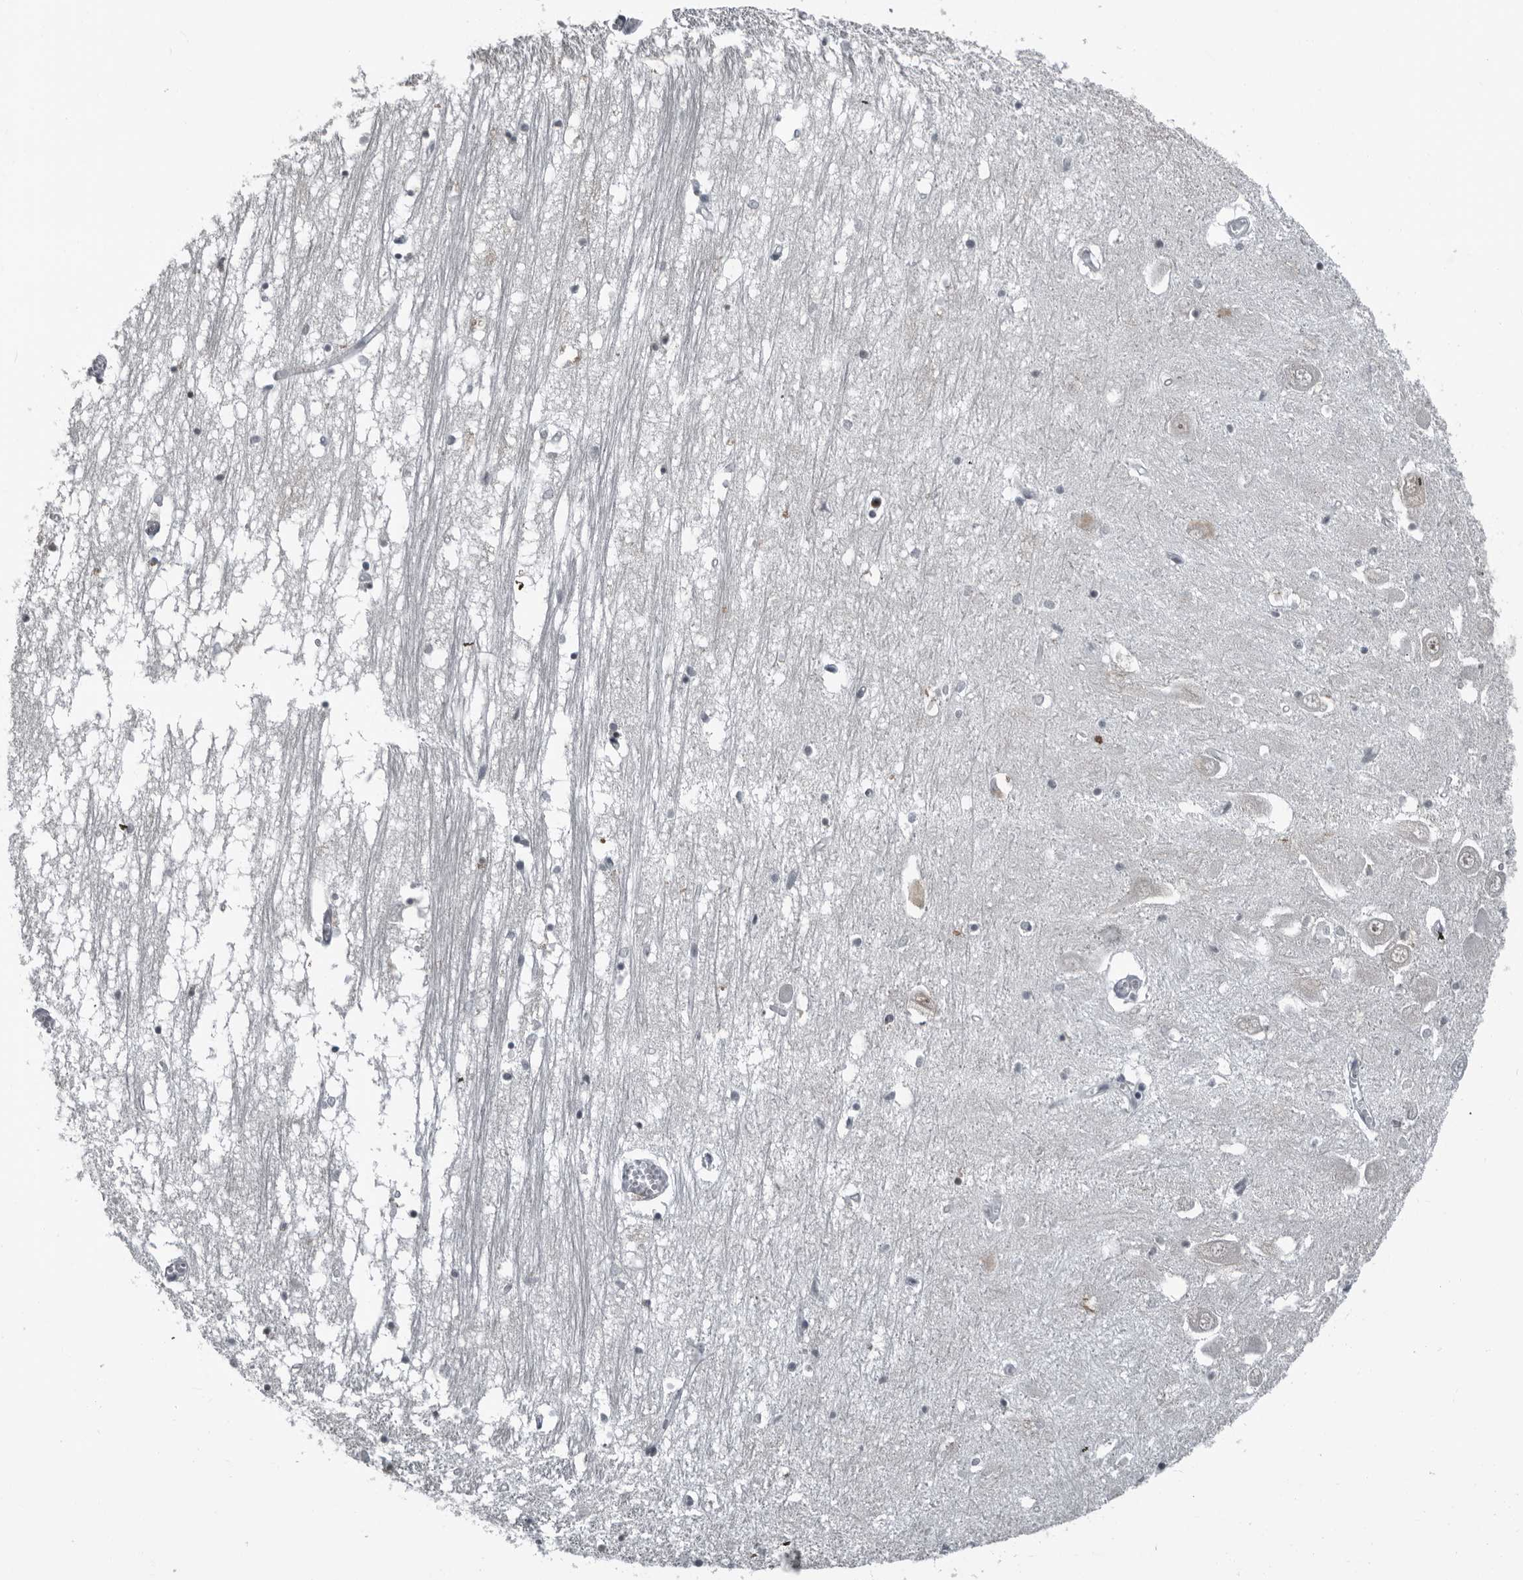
{"staining": {"intensity": "negative", "quantity": "none", "location": "none"}, "tissue": "hippocampus", "cell_type": "Glial cells", "image_type": "normal", "snomed": [{"axis": "morphology", "description": "Normal tissue, NOS"}, {"axis": "topography", "description": "Hippocampus"}], "caption": "Glial cells show no significant protein expression in benign hippocampus. (DAB (3,3'-diaminobenzidine) immunohistochemistry, high magnification).", "gene": "RTCA", "patient": {"sex": "male", "age": 70}}